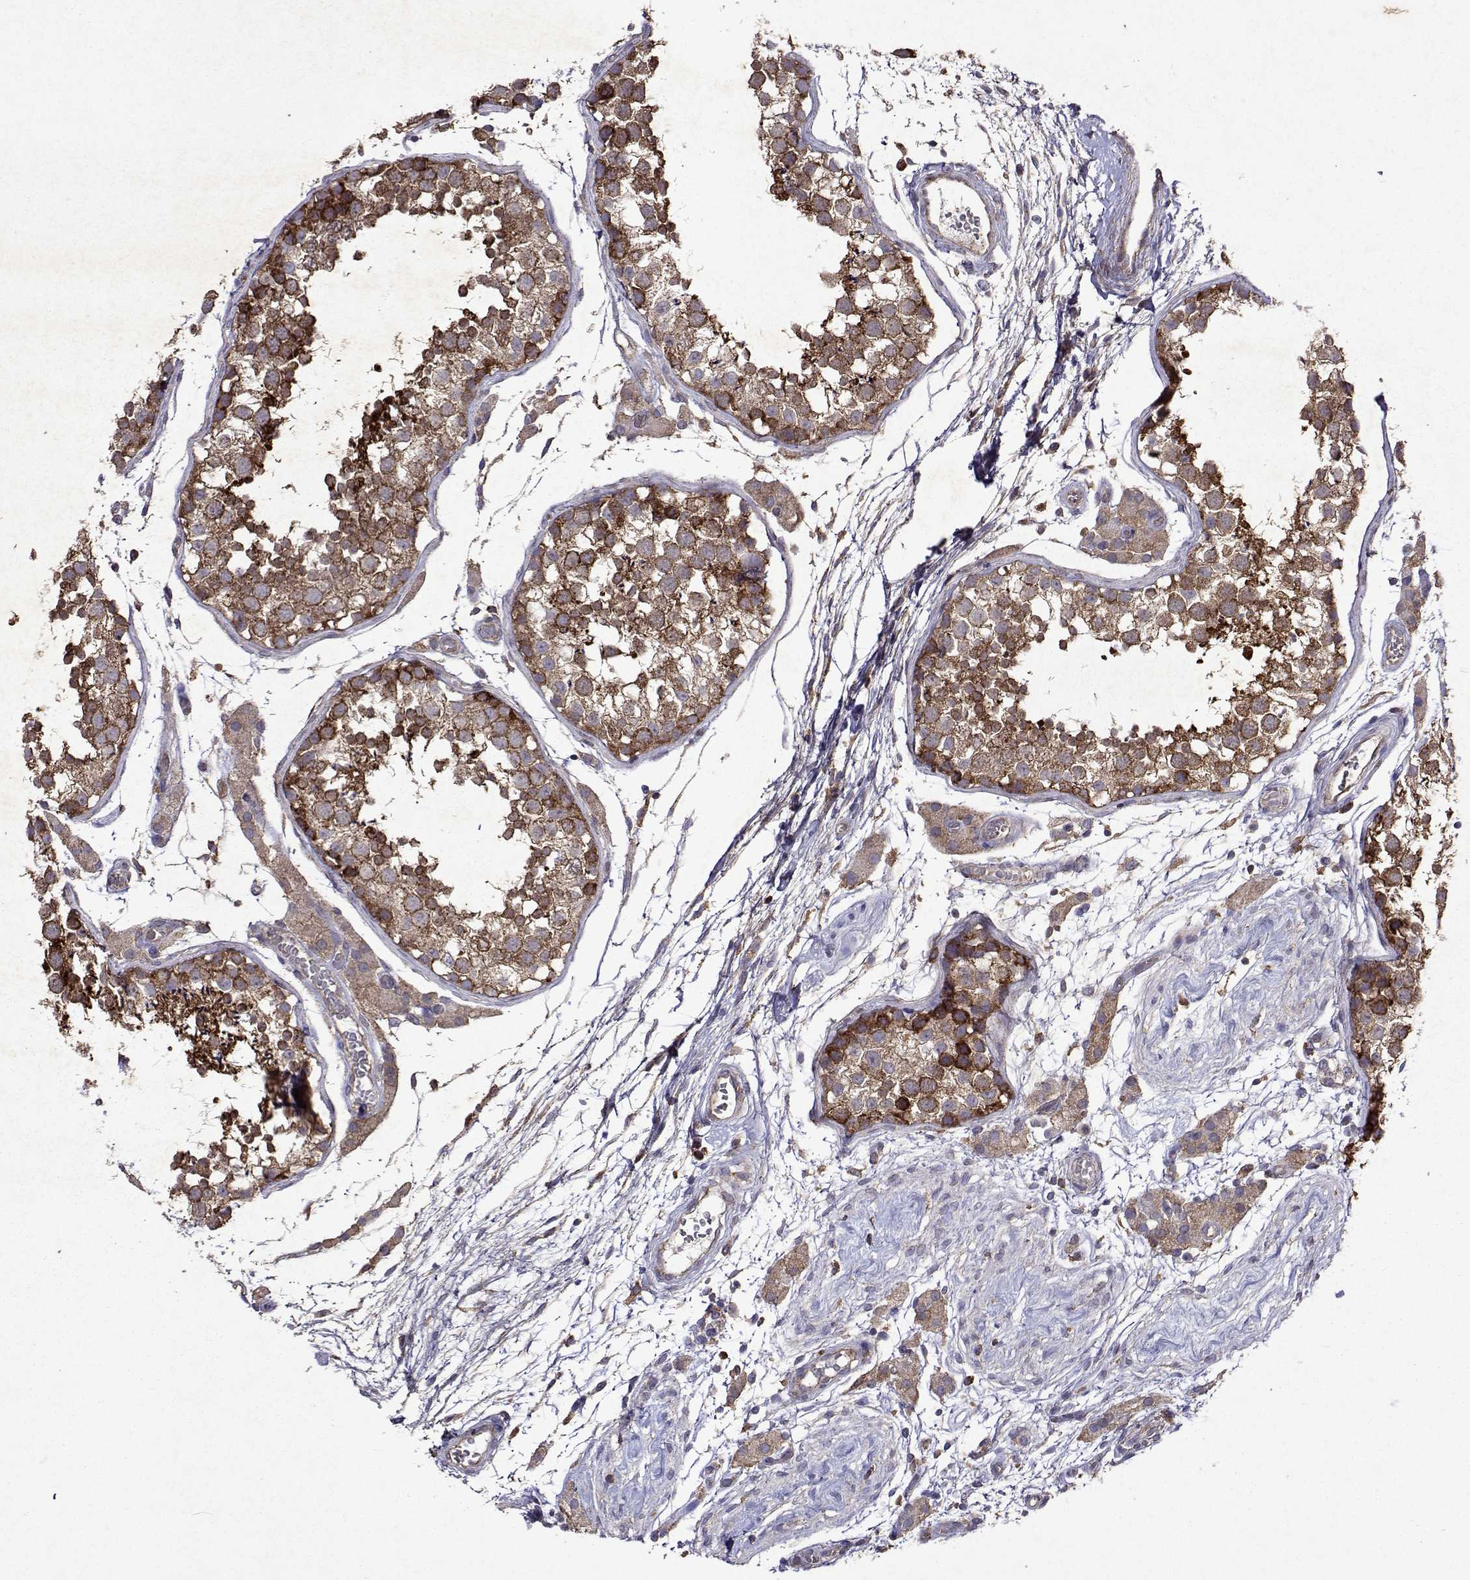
{"staining": {"intensity": "moderate", "quantity": ">75%", "location": "cytoplasmic/membranous"}, "tissue": "testis", "cell_type": "Cells in seminiferous ducts", "image_type": "normal", "snomed": [{"axis": "morphology", "description": "Normal tissue, NOS"}, {"axis": "morphology", "description": "Seminoma, NOS"}, {"axis": "topography", "description": "Testis"}], "caption": "Protein analysis of benign testis displays moderate cytoplasmic/membranous expression in approximately >75% of cells in seminiferous ducts.", "gene": "TARBP2", "patient": {"sex": "male", "age": 29}}